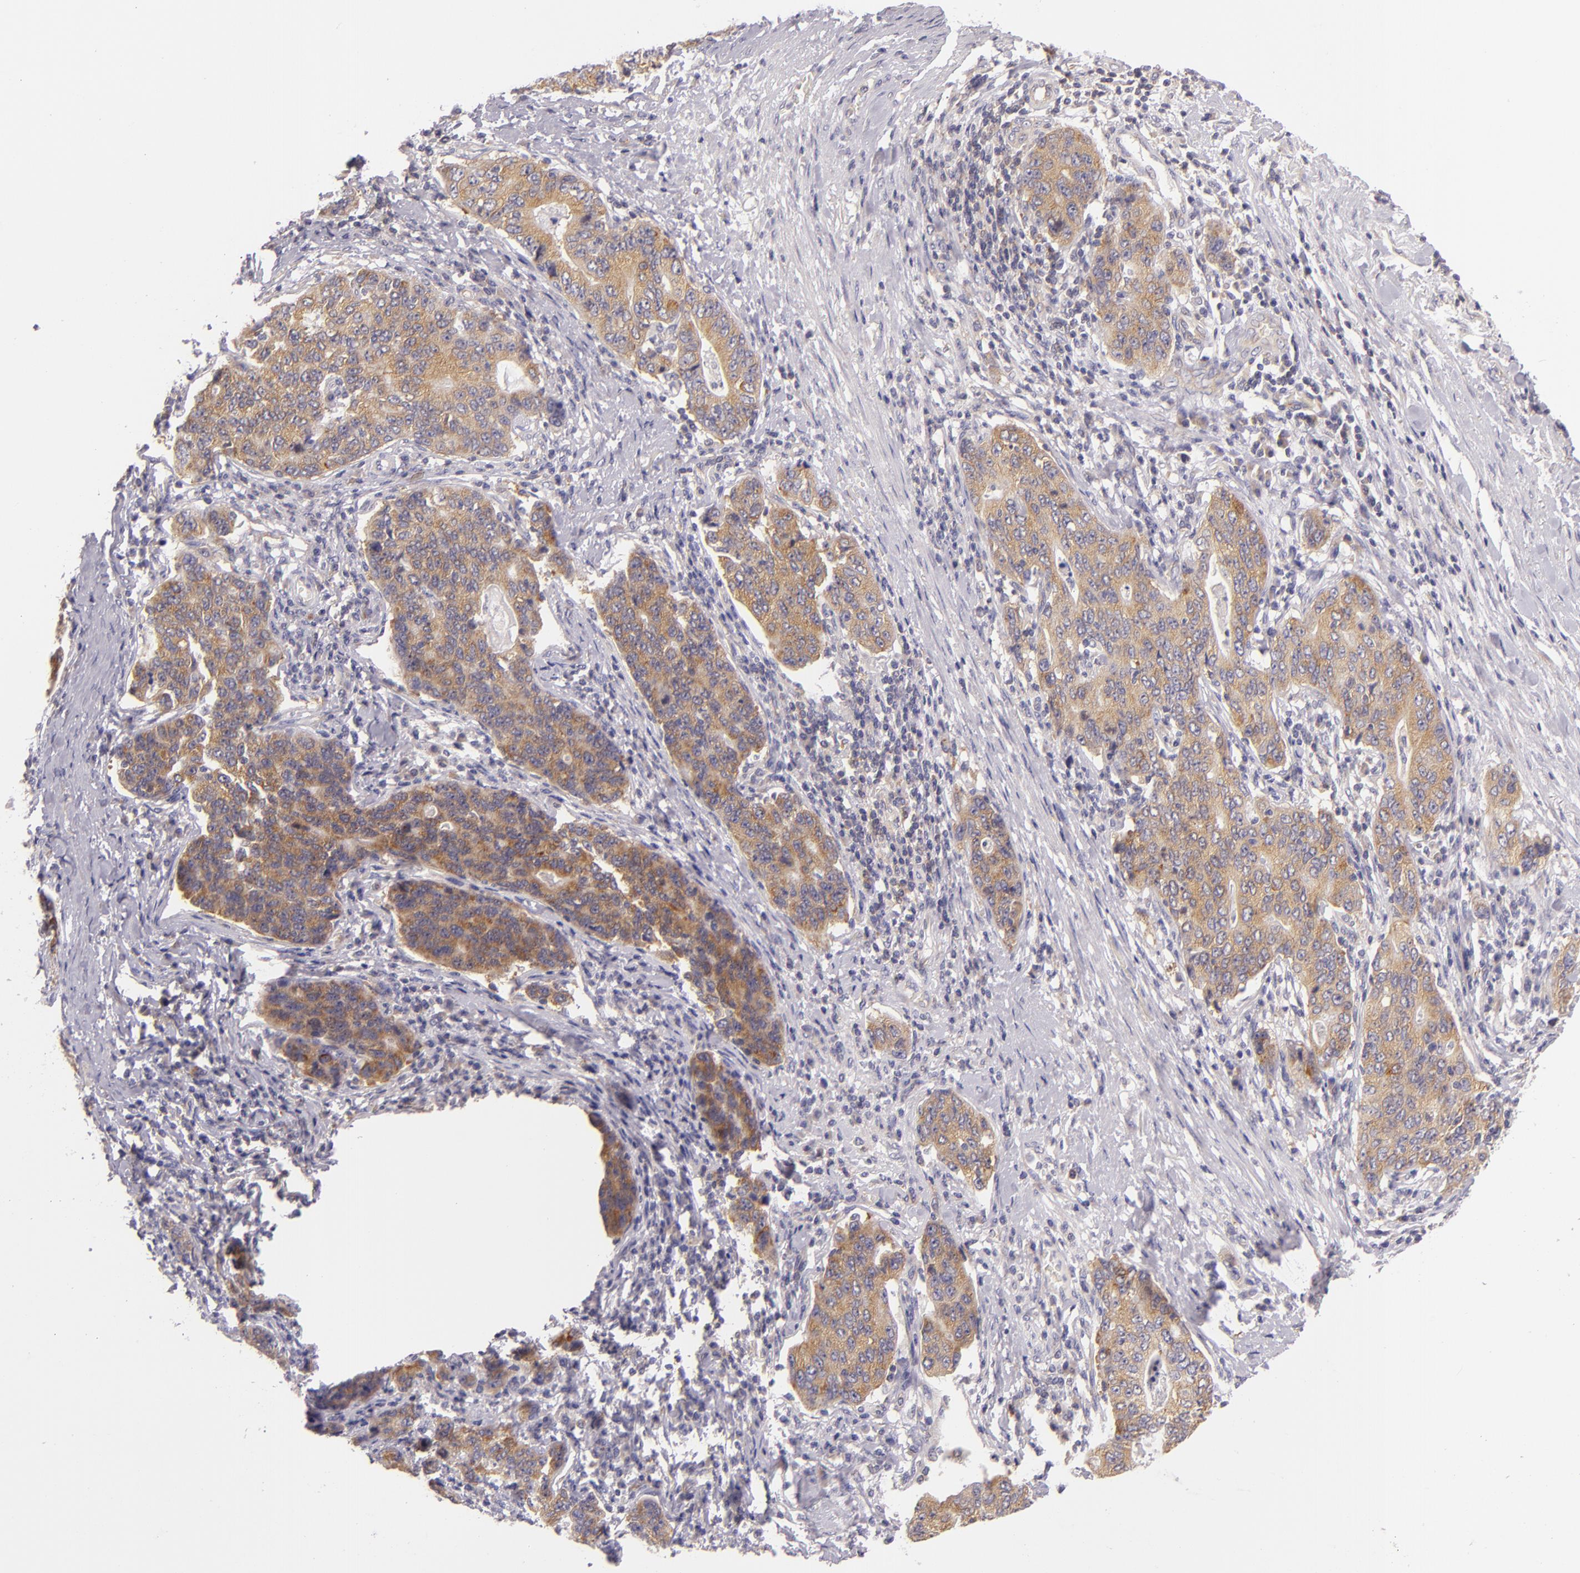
{"staining": {"intensity": "moderate", "quantity": ">75%", "location": "cytoplasmic/membranous"}, "tissue": "stomach cancer", "cell_type": "Tumor cells", "image_type": "cancer", "snomed": [{"axis": "morphology", "description": "Adenocarcinoma, NOS"}, {"axis": "topography", "description": "Esophagus"}, {"axis": "topography", "description": "Stomach"}], "caption": "High-power microscopy captured an immunohistochemistry (IHC) image of stomach cancer, revealing moderate cytoplasmic/membranous staining in approximately >75% of tumor cells.", "gene": "UPF3B", "patient": {"sex": "male", "age": 74}}